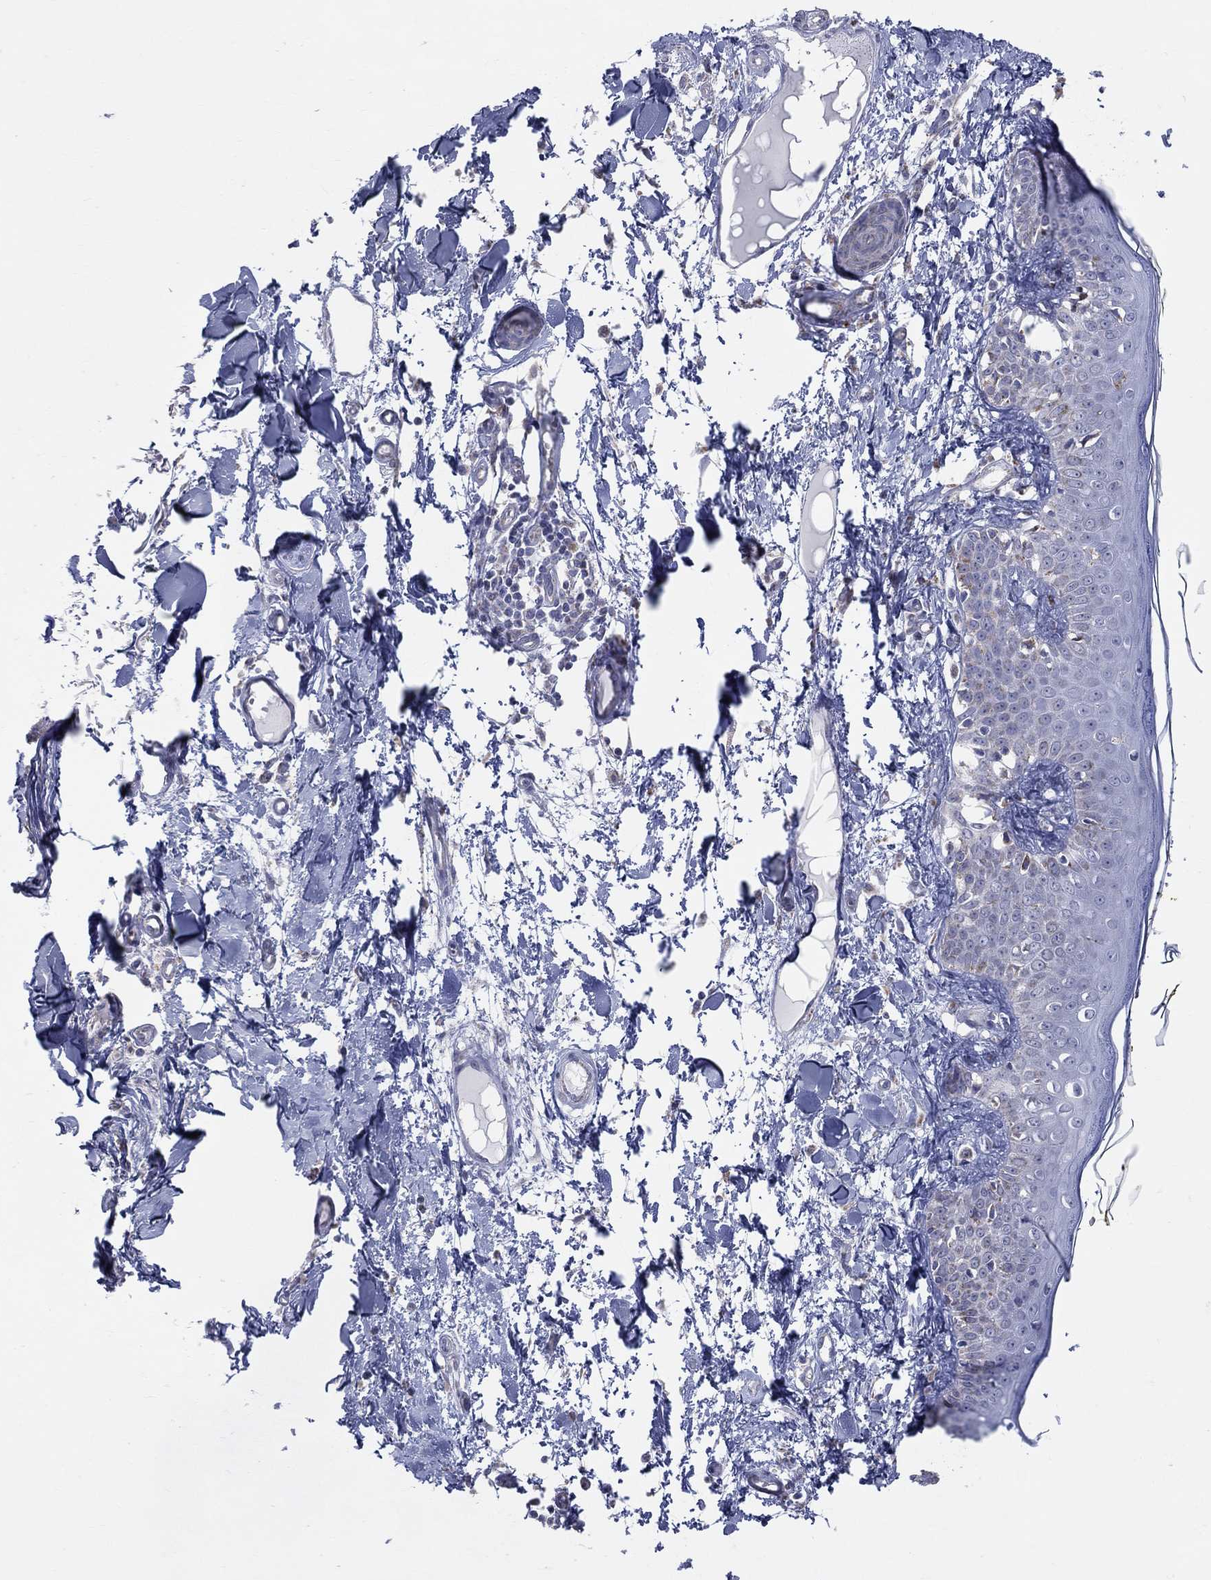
{"staining": {"intensity": "negative", "quantity": "none", "location": "none"}, "tissue": "skin", "cell_type": "Fibroblasts", "image_type": "normal", "snomed": [{"axis": "morphology", "description": "Normal tissue, NOS"}, {"axis": "topography", "description": "Skin"}], "caption": "The histopathology image demonstrates no staining of fibroblasts in normal skin.", "gene": "KISS1R", "patient": {"sex": "male", "age": 76}}